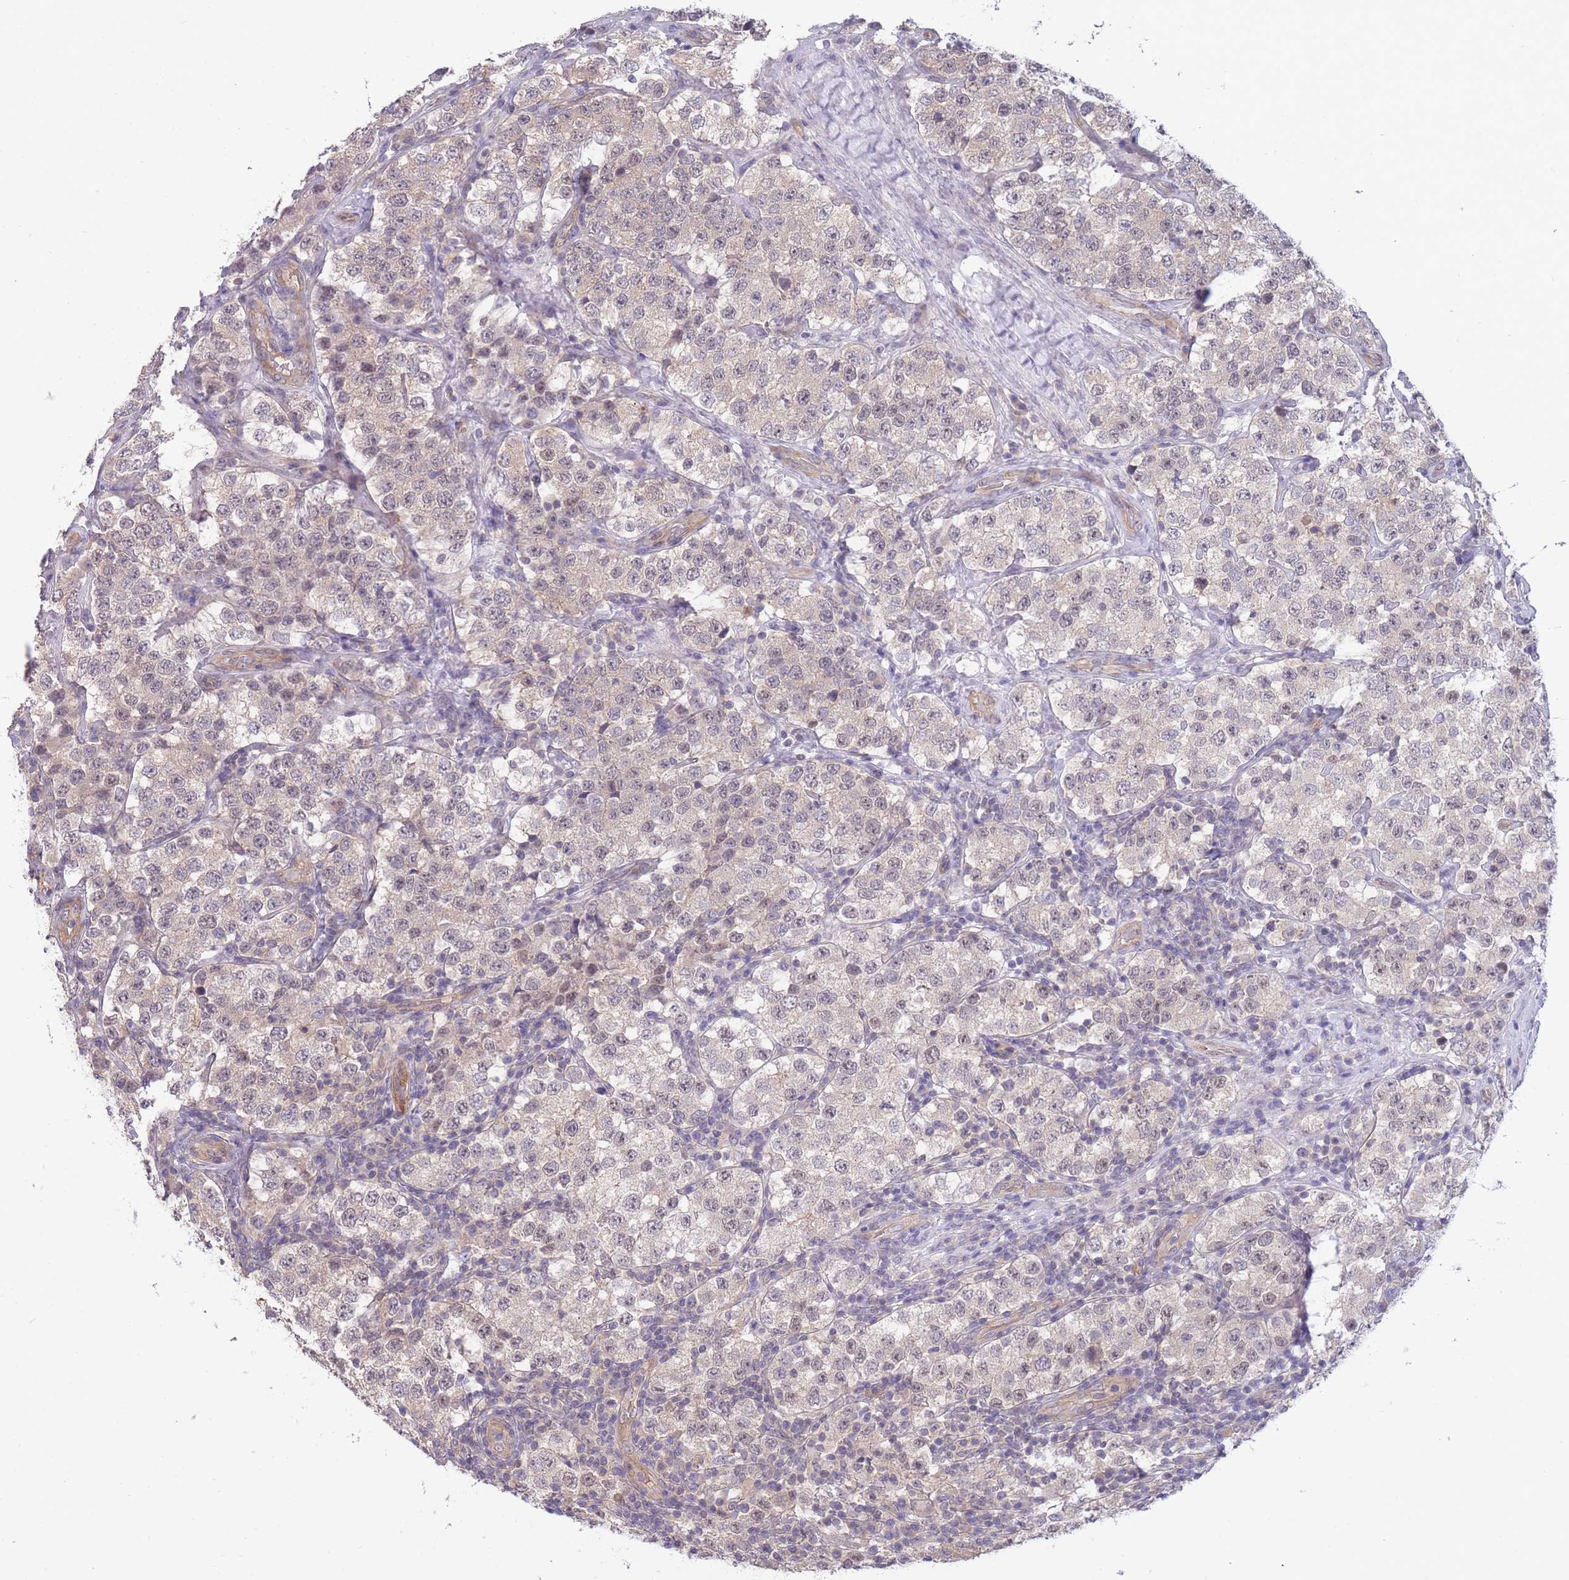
{"staining": {"intensity": "weak", "quantity": "<25%", "location": "nuclear"}, "tissue": "testis cancer", "cell_type": "Tumor cells", "image_type": "cancer", "snomed": [{"axis": "morphology", "description": "Seminoma, NOS"}, {"axis": "topography", "description": "Testis"}], "caption": "The micrograph displays no significant staining in tumor cells of seminoma (testis). (Immunohistochemistry (ihc), brightfield microscopy, high magnification).", "gene": "SMC6", "patient": {"sex": "male", "age": 34}}